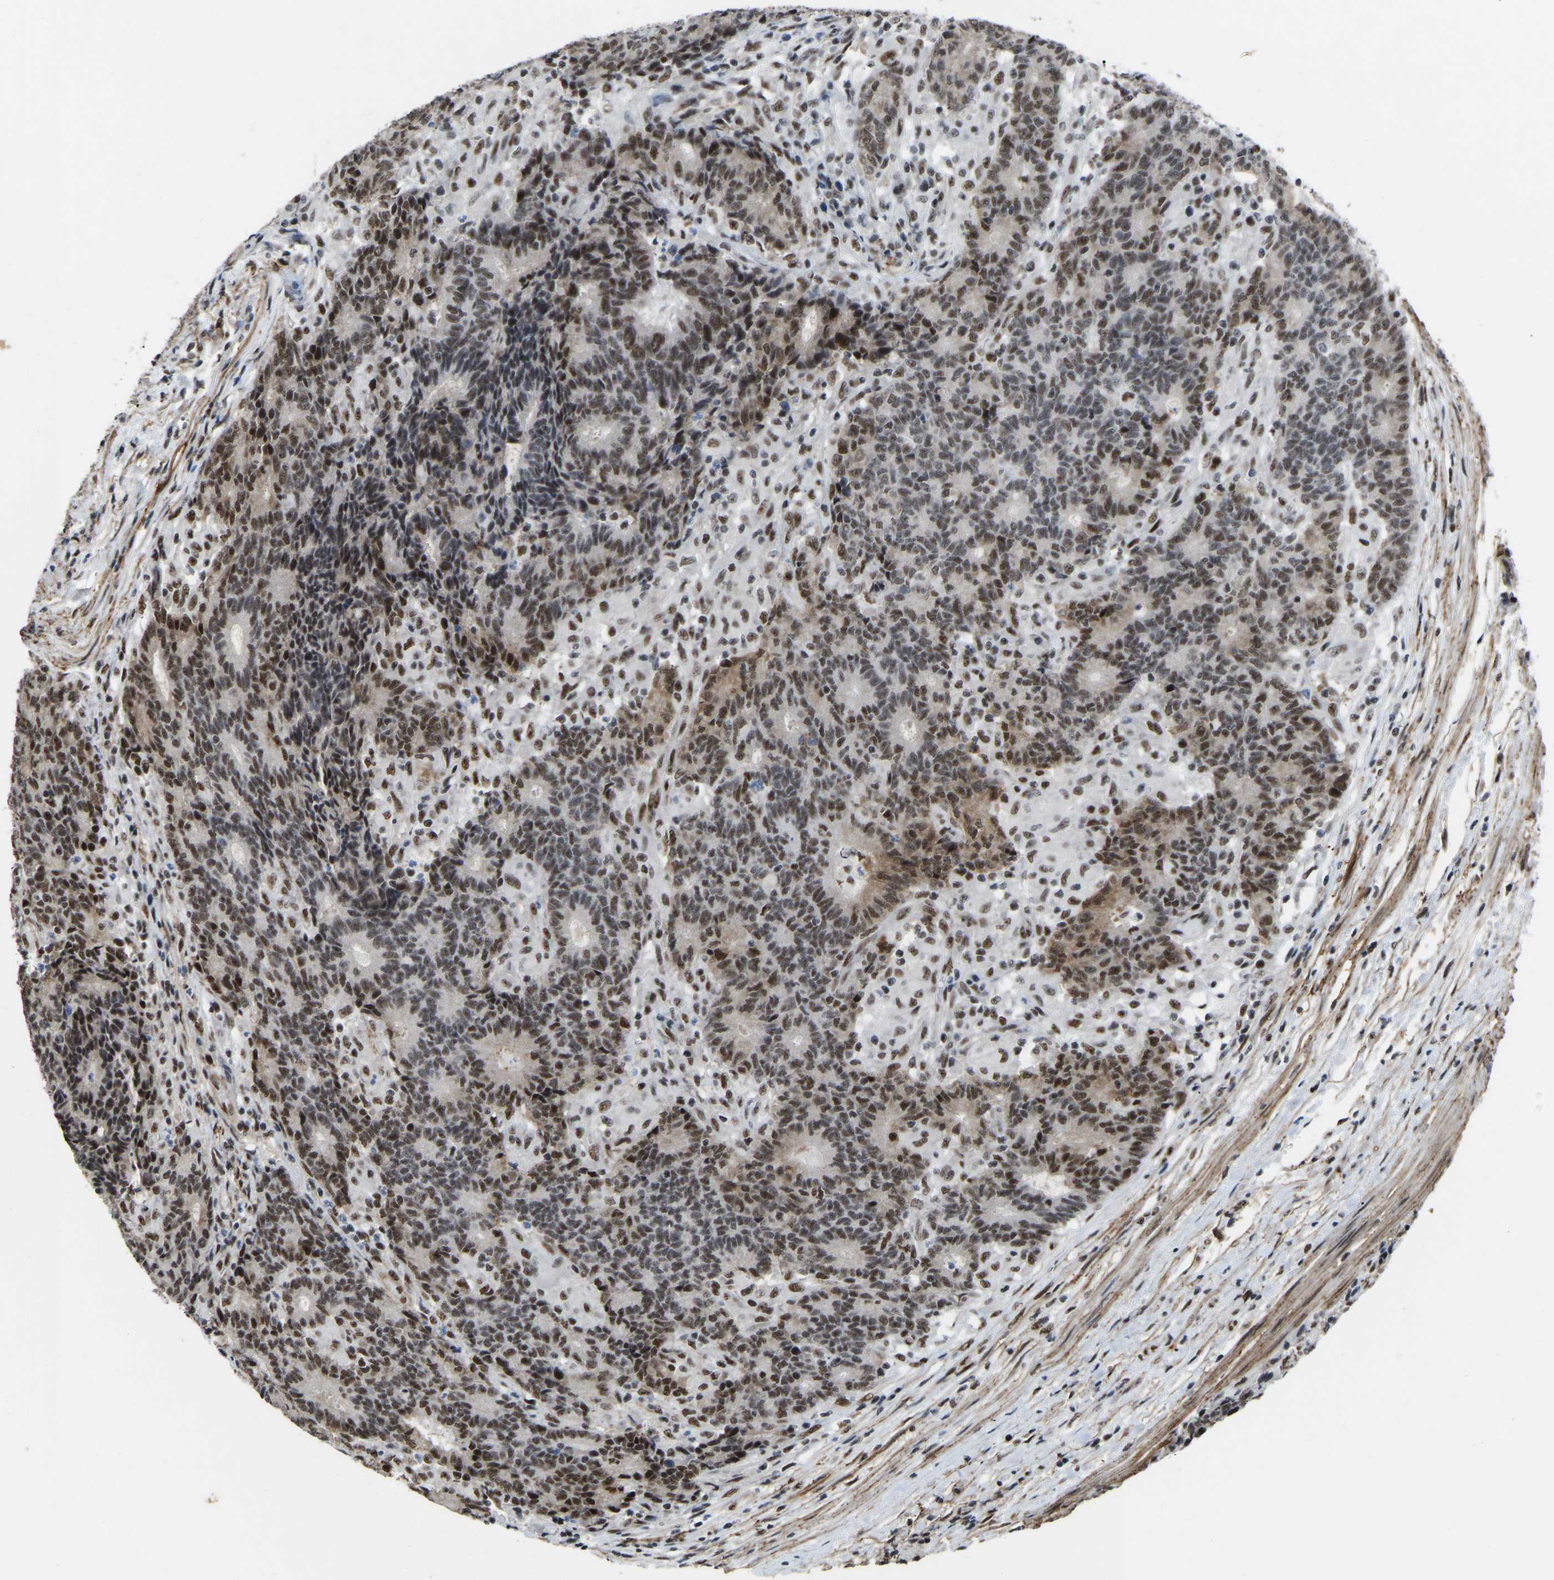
{"staining": {"intensity": "moderate", "quantity": ">75%", "location": "cytoplasmic/membranous,nuclear"}, "tissue": "colorectal cancer", "cell_type": "Tumor cells", "image_type": "cancer", "snomed": [{"axis": "morphology", "description": "Normal tissue, NOS"}, {"axis": "morphology", "description": "Adenocarcinoma, NOS"}, {"axis": "topography", "description": "Colon"}], "caption": "Colorectal adenocarcinoma stained with a protein marker reveals moderate staining in tumor cells.", "gene": "DDX5", "patient": {"sex": "female", "age": 75}}